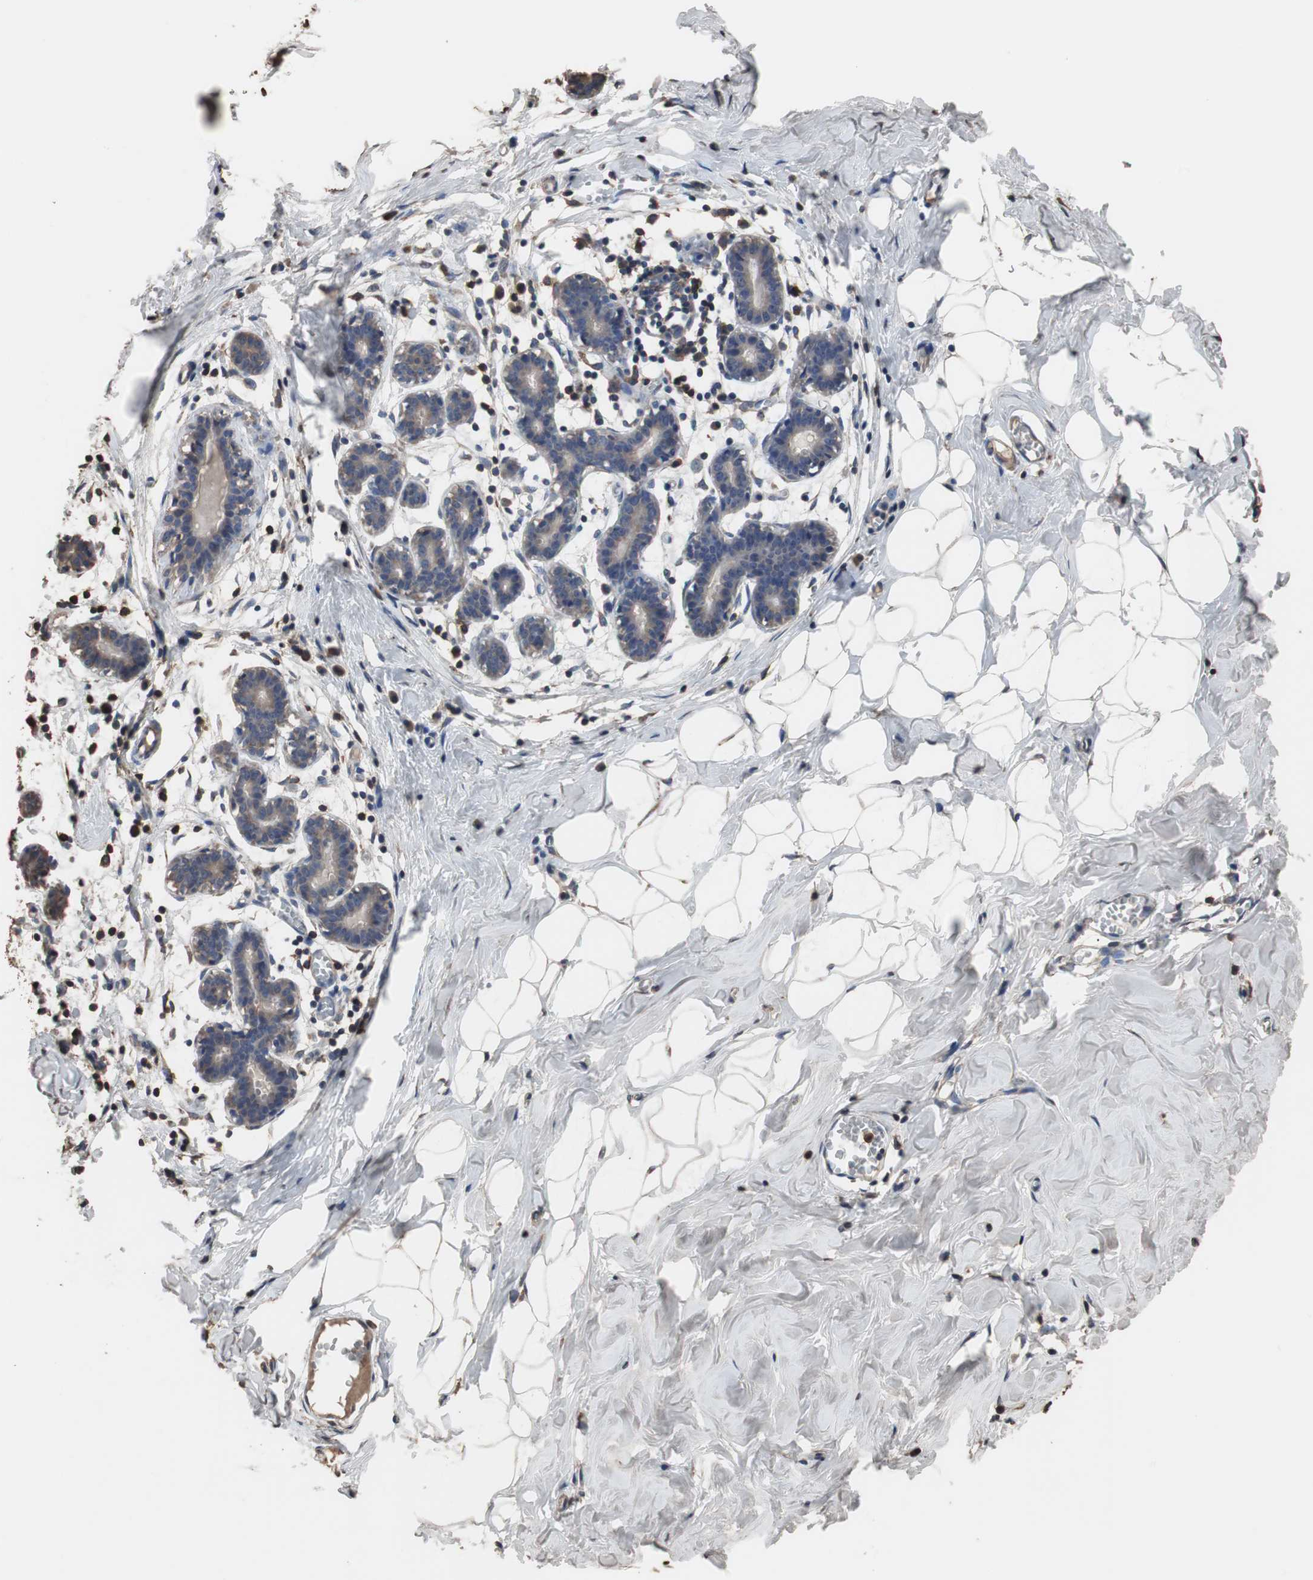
{"staining": {"intensity": "negative", "quantity": "none", "location": "none"}, "tissue": "breast", "cell_type": "Adipocytes", "image_type": "normal", "snomed": [{"axis": "morphology", "description": "Normal tissue, NOS"}, {"axis": "topography", "description": "Breast"}], "caption": "Immunohistochemical staining of normal breast shows no significant positivity in adipocytes.", "gene": "SCIMP", "patient": {"sex": "female", "age": 27}}